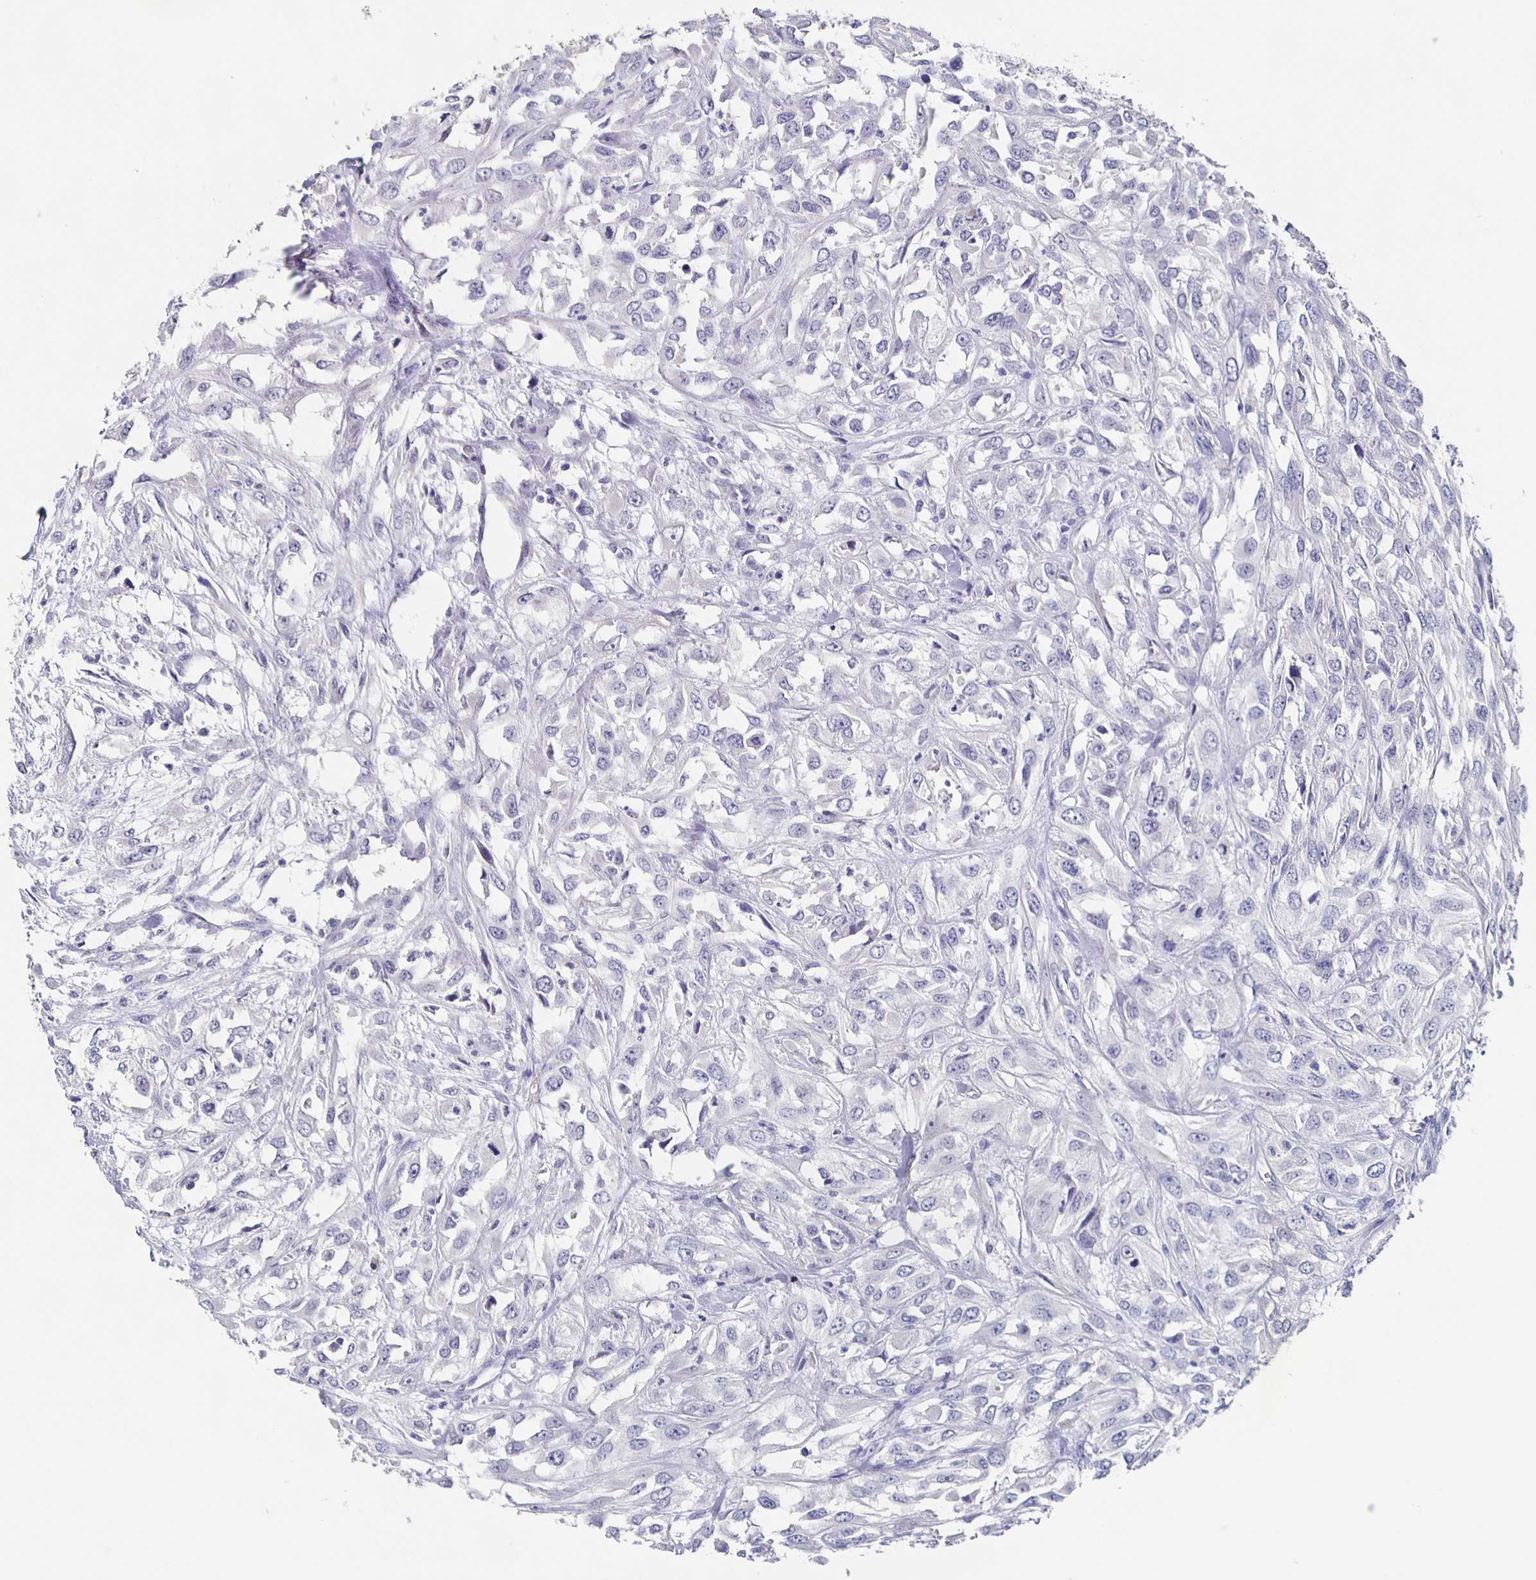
{"staining": {"intensity": "negative", "quantity": "none", "location": "none"}, "tissue": "urothelial cancer", "cell_type": "Tumor cells", "image_type": "cancer", "snomed": [{"axis": "morphology", "description": "Urothelial carcinoma, High grade"}, {"axis": "topography", "description": "Urinary bladder"}], "caption": "Immunohistochemistry histopathology image of neoplastic tissue: human high-grade urothelial carcinoma stained with DAB shows no significant protein expression in tumor cells. (DAB immunohistochemistry (IHC), high magnification).", "gene": "CACNA2D2", "patient": {"sex": "male", "age": 67}}